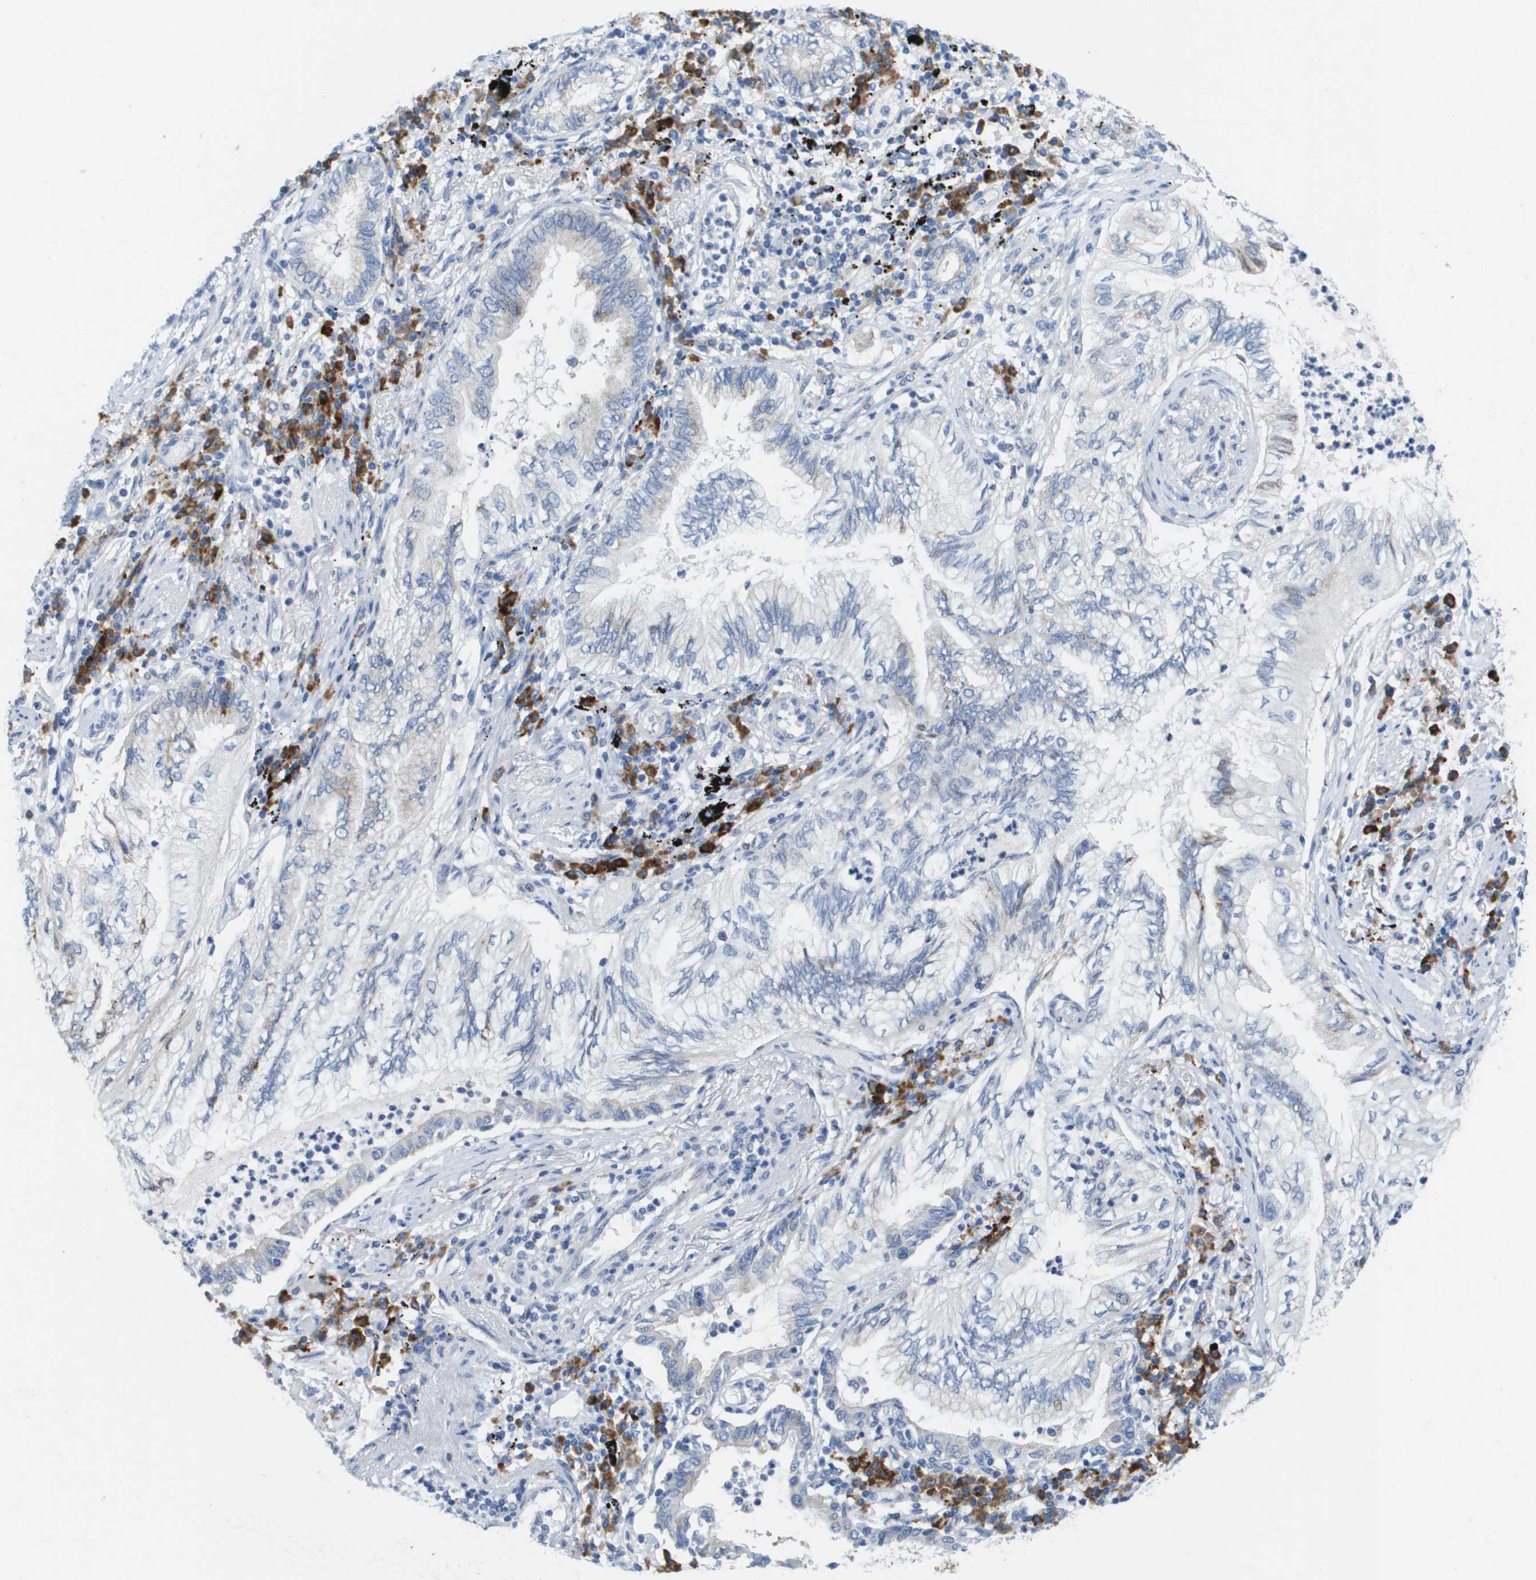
{"staining": {"intensity": "negative", "quantity": "none", "location": "none"}, "tissue": "lung cancer", "cell_type": "Tumor cells", "image_type": "cancer", "snomed": [{"axis": "morphology", "description": "Normal tissue, NOS"}, {"axis": "morphology", "description": "Adenocarcinoma, NOS"}, {"axis": "topography", "description": "Bronchus"}, {"axis": "topography", "description": "Lung"}], "caption": "The histopathology image reveals no staining of tumor cells in lung cancer. The staining was performed using DAB (3,3'-diaminobenzidine) to visualize the protein expression in brown, while the nuclei were stained in blue with hematoxylin (Magnification: 20x).", "gene": "CD3G", "patient": {"sex": "female", "age": 70}}